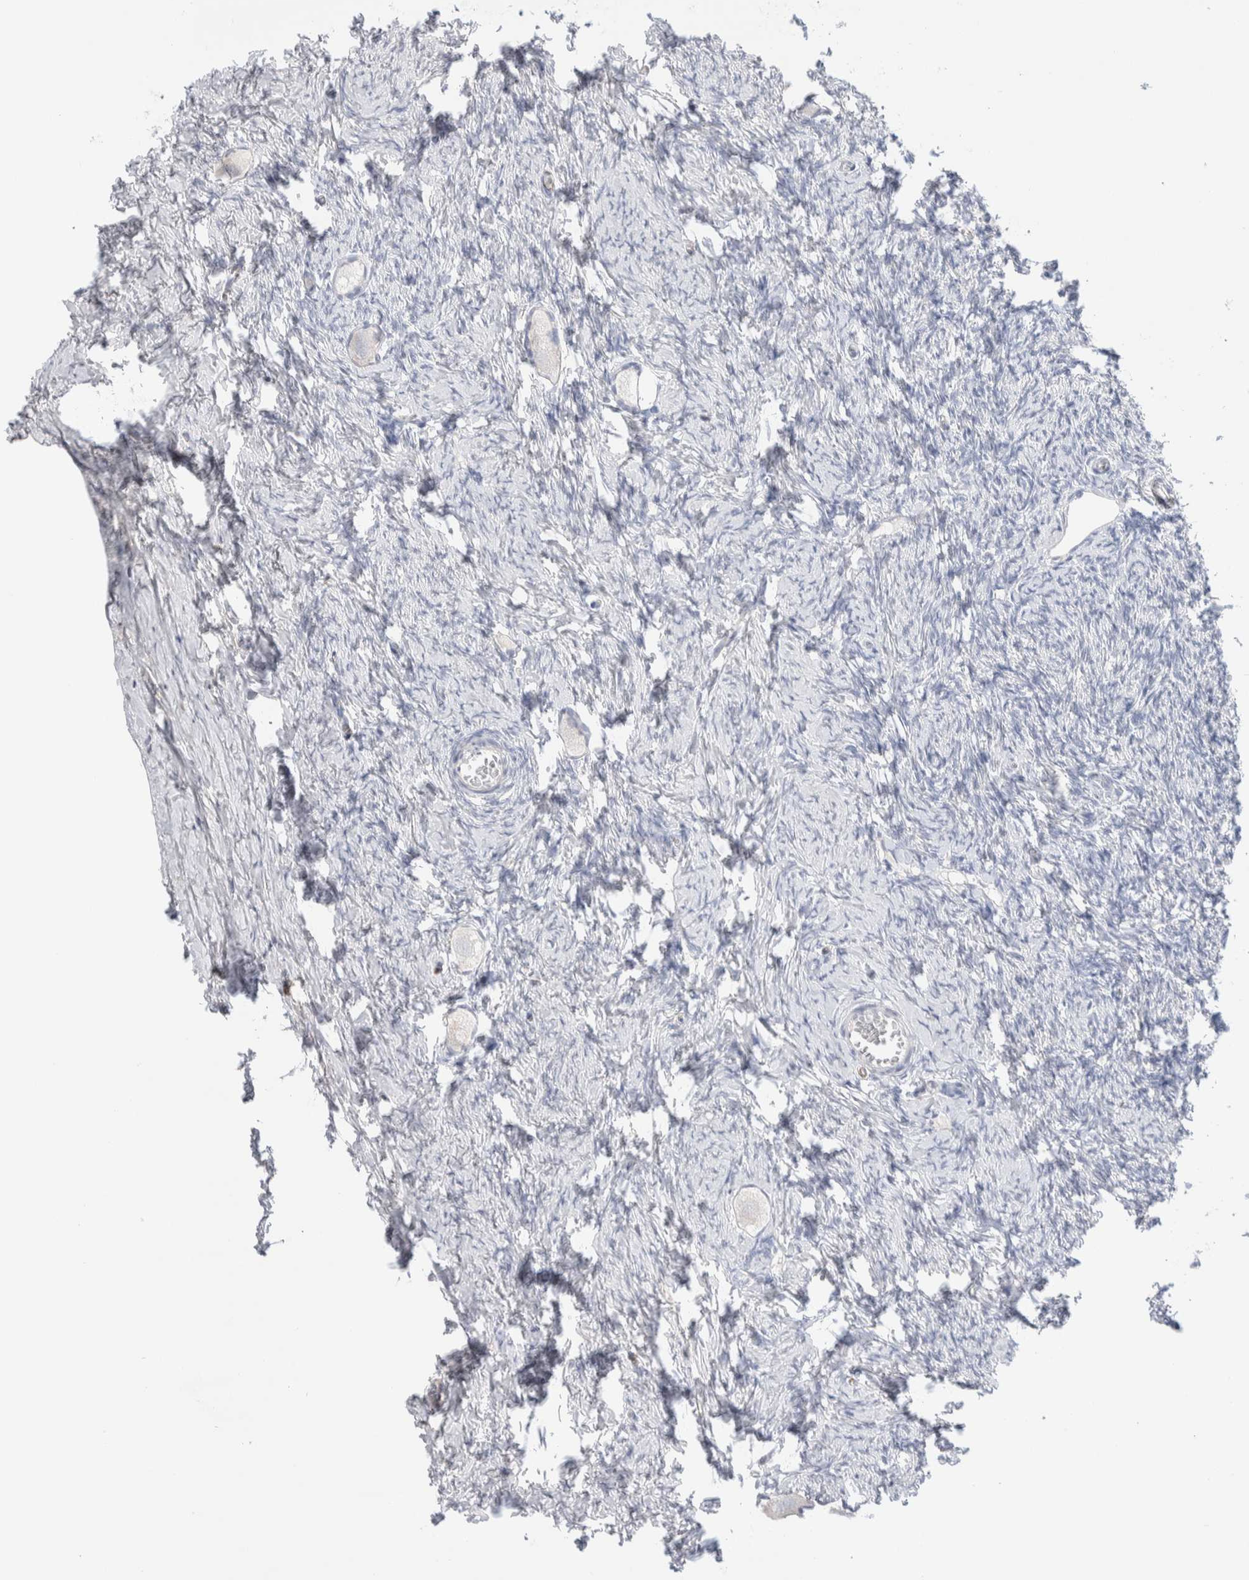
{"staining": {"intensity": "negative", "quantity": "none", "location": "none"}, "tissue": "ovary", "cell_type": "Follicle cells", "image_type": "normal", "snomed": [{"axis": "morphology", "description": "Normal tissue, NOS"}, {"axis": "topography", "description": "Ovary"}], "caption": "Micrograph shows no significant protein positivity in follicle cells of normal ovary. (DAB (3,3'-diaminobenzidine) IHC with hematoxylin counter stain).", "gene": "SEPTIN4", "patient": {"sex": "female", "age": 27}}